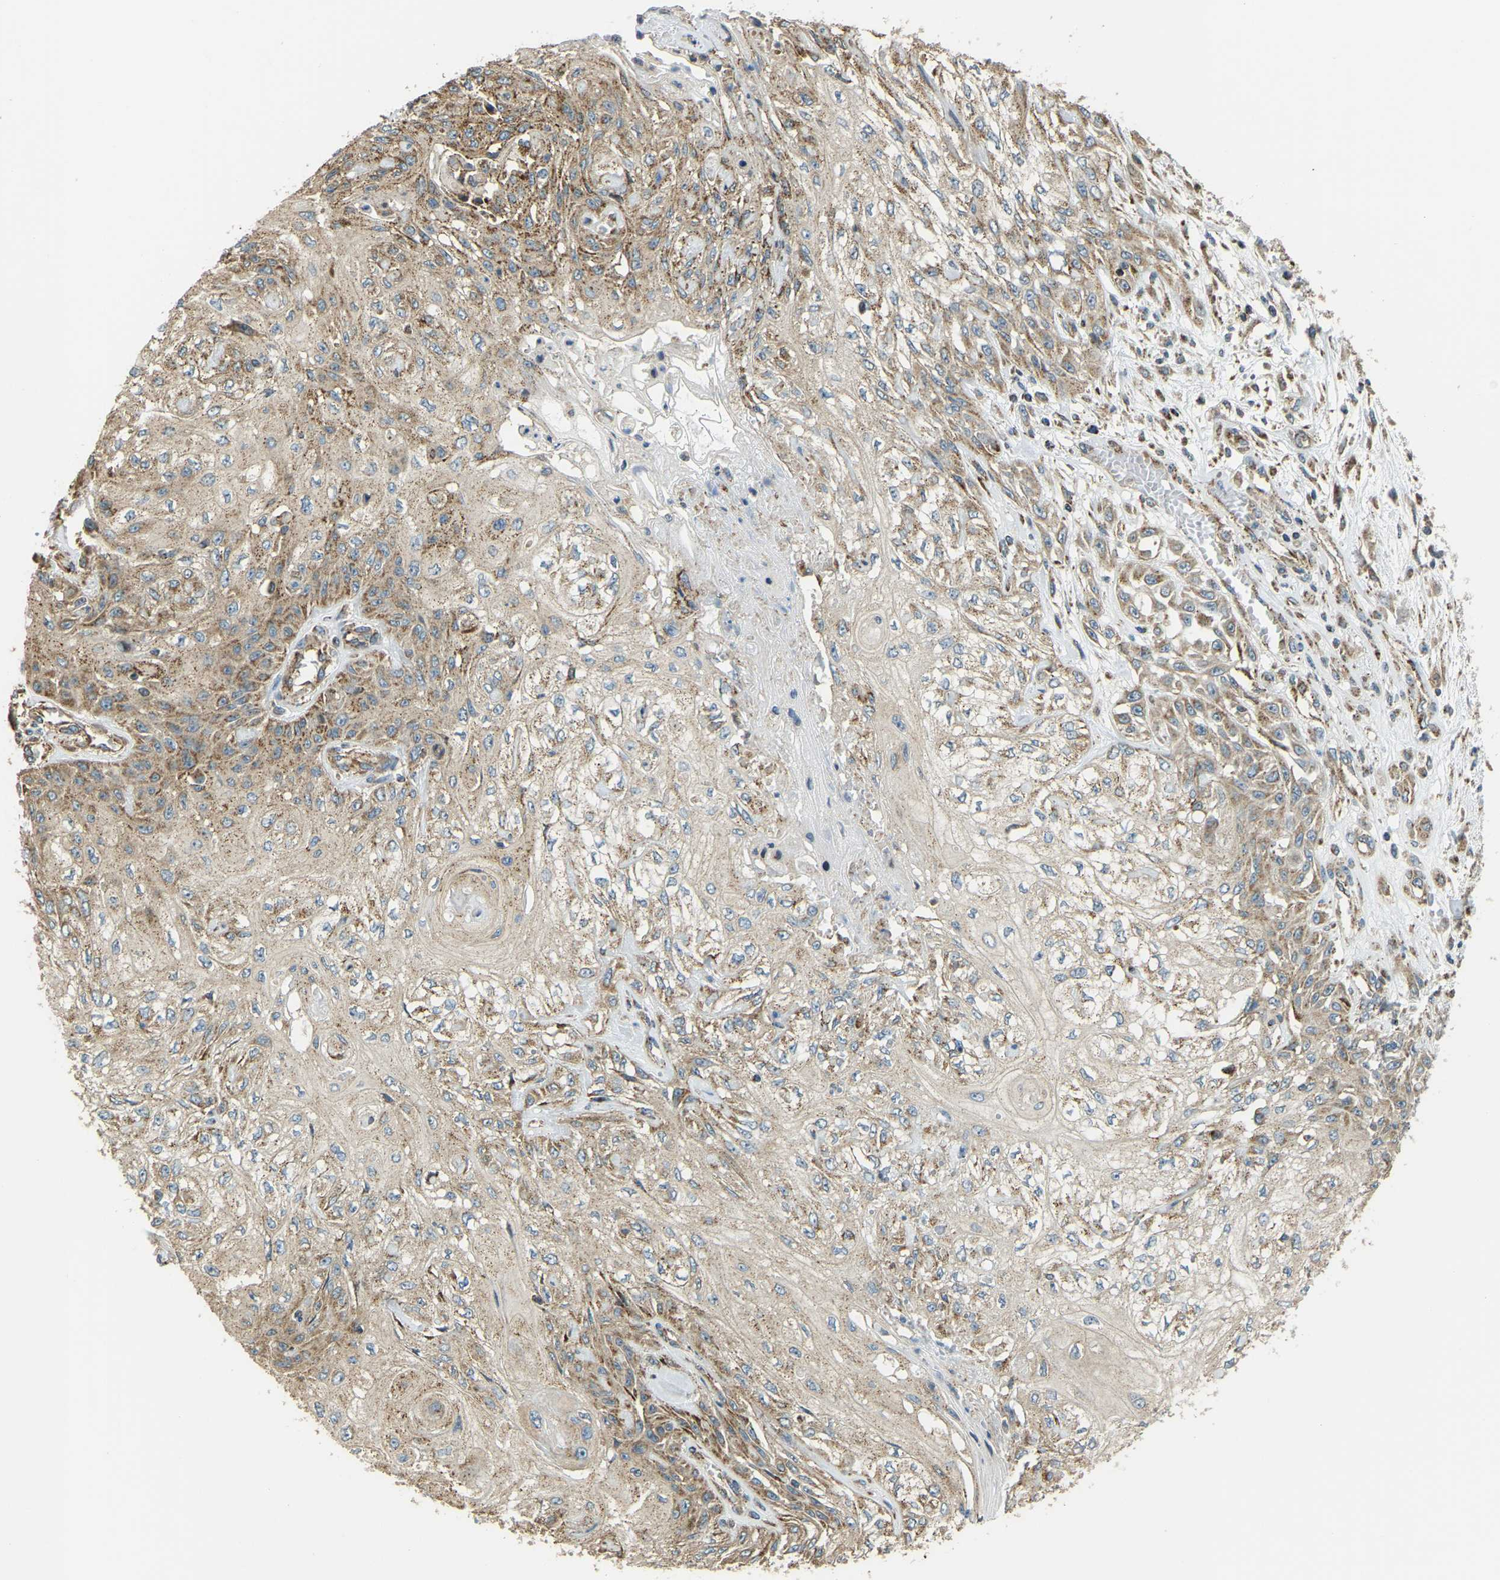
{"staining": {"intensity": "moderate", "quantity": ">75%", "location": "cytoplasmic/membranous"}, "tissue": "skin cancer", "cell_type": "Tumor cells", "image_type": "cancer", "snomed": [{"axis": "morphology", "description": "Squamous cell carcinoma, NOS"}, {"axis": "morphology", "description": "Squamous cell carcinoma, metastatic, NOS"}, {"axis": "topography", "description": "Skin"}, {"axis": "topography", "description": "Lymph node"}], "caption": "A brown stain labels moderate cytoplasmic/membranous expression of a protein in human skin cancer tumor cells. (DAB IHC with brightfield microscopy, high magnification).", "gene": "PSMD7", "patient": {"sex": "male", "age": 75}}